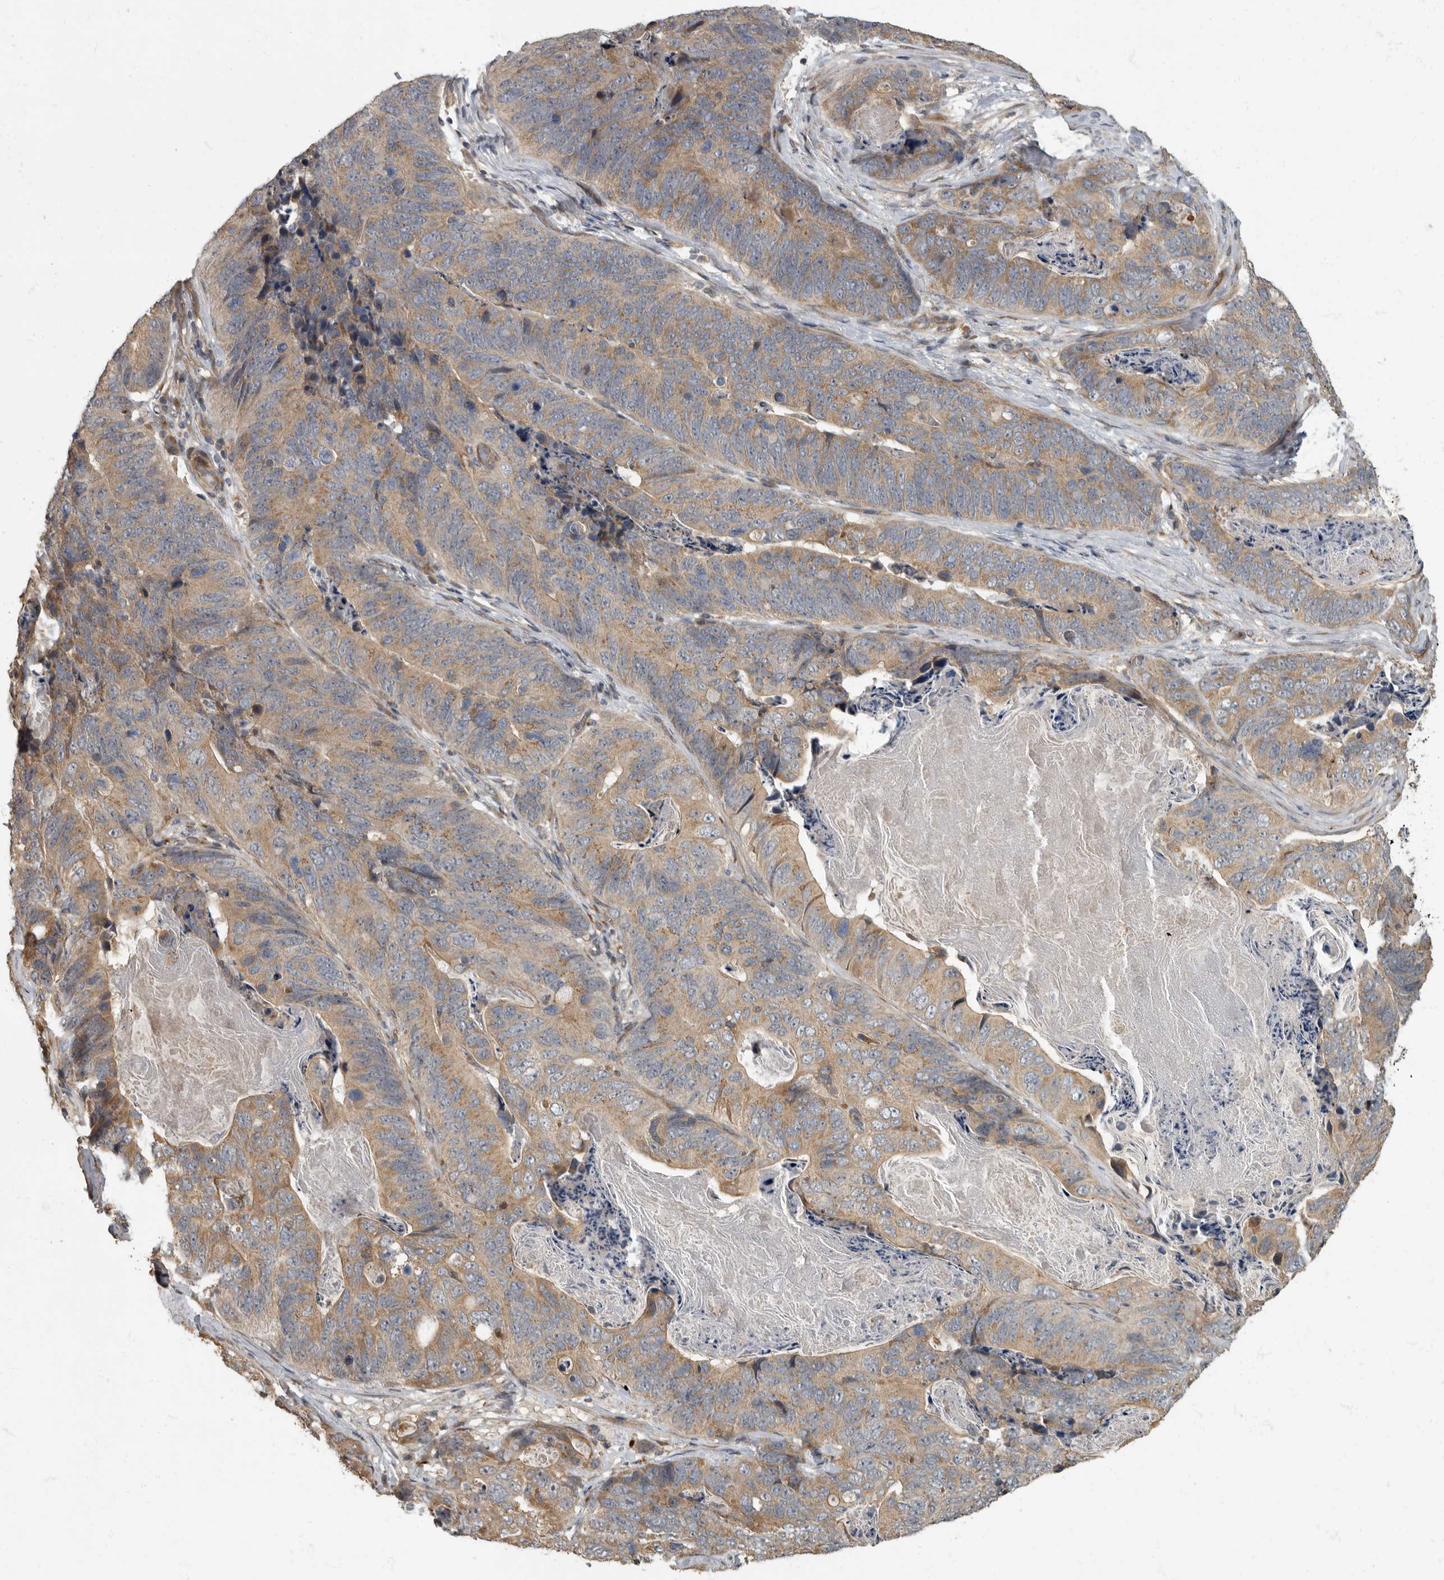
{"staining": {"intensity": "moderate", "quantity": ">75%", "location": "cytoplasmic/membranous"}, "tissue": "stomach cancer", "cell_type": "Tumor cells", "image_type": "cancer", "snomed": [{"axis": "morphology", "description": "Normal tissue, NOS"}, {"axis": "morphology", "description": "Adenocarcinoma, NOS"}, {"axis": "topography", "description": "Stomach"}], "caption": "Immunohistochemistry (IHC) photomicrograph of neoplastic tissue: stomach cancer (adenocarcinoma) stained using IHC demonstrates medium levels of moderate protein expression localized specifically in the cytoplasmic/membranous of tumor cells, appearing as a cytoplasmic/membranous brown color.", "gene": "IQCK", "patient": {"sex": "female", "age": 89}}